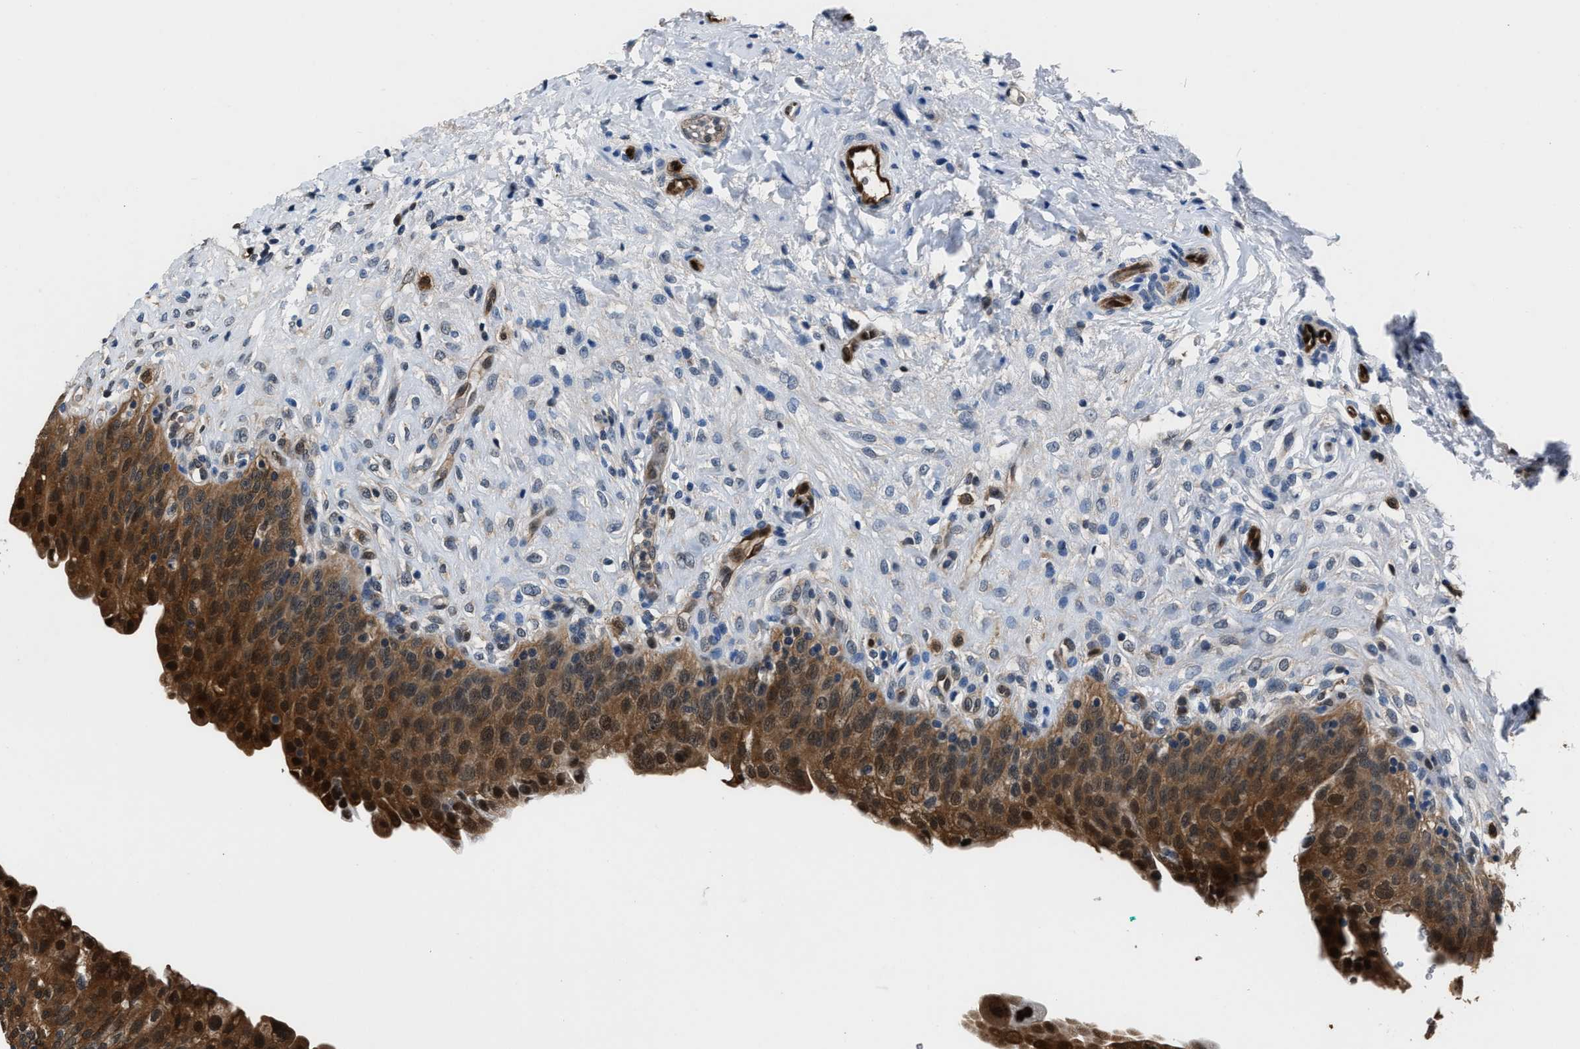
{"staining": {"intensity": "strong", "quantity": "25%-75%", "location": "cytoplasmic/membranous,nuclear"}, "tissue": "urinary bladder", "cell_type": "Urothelial cells", "image_type": "normal", "snomed": [{"axis": "morphology", "description": "Urothelial carcinoma, High grade"}, {"axis": "topography", "description": "Urinary bladder"}], "caption": "Protein expression analysis of unremarkable urinary bladder demonstrates strong cytoplasmic/membranous,nuclear positivity in approximately 25%-75% of urothelial cells. (IHC, brightfield microscopy, high magnification).", "gene": "PPA1", "patient": {"sex": "male", "age": 46}}